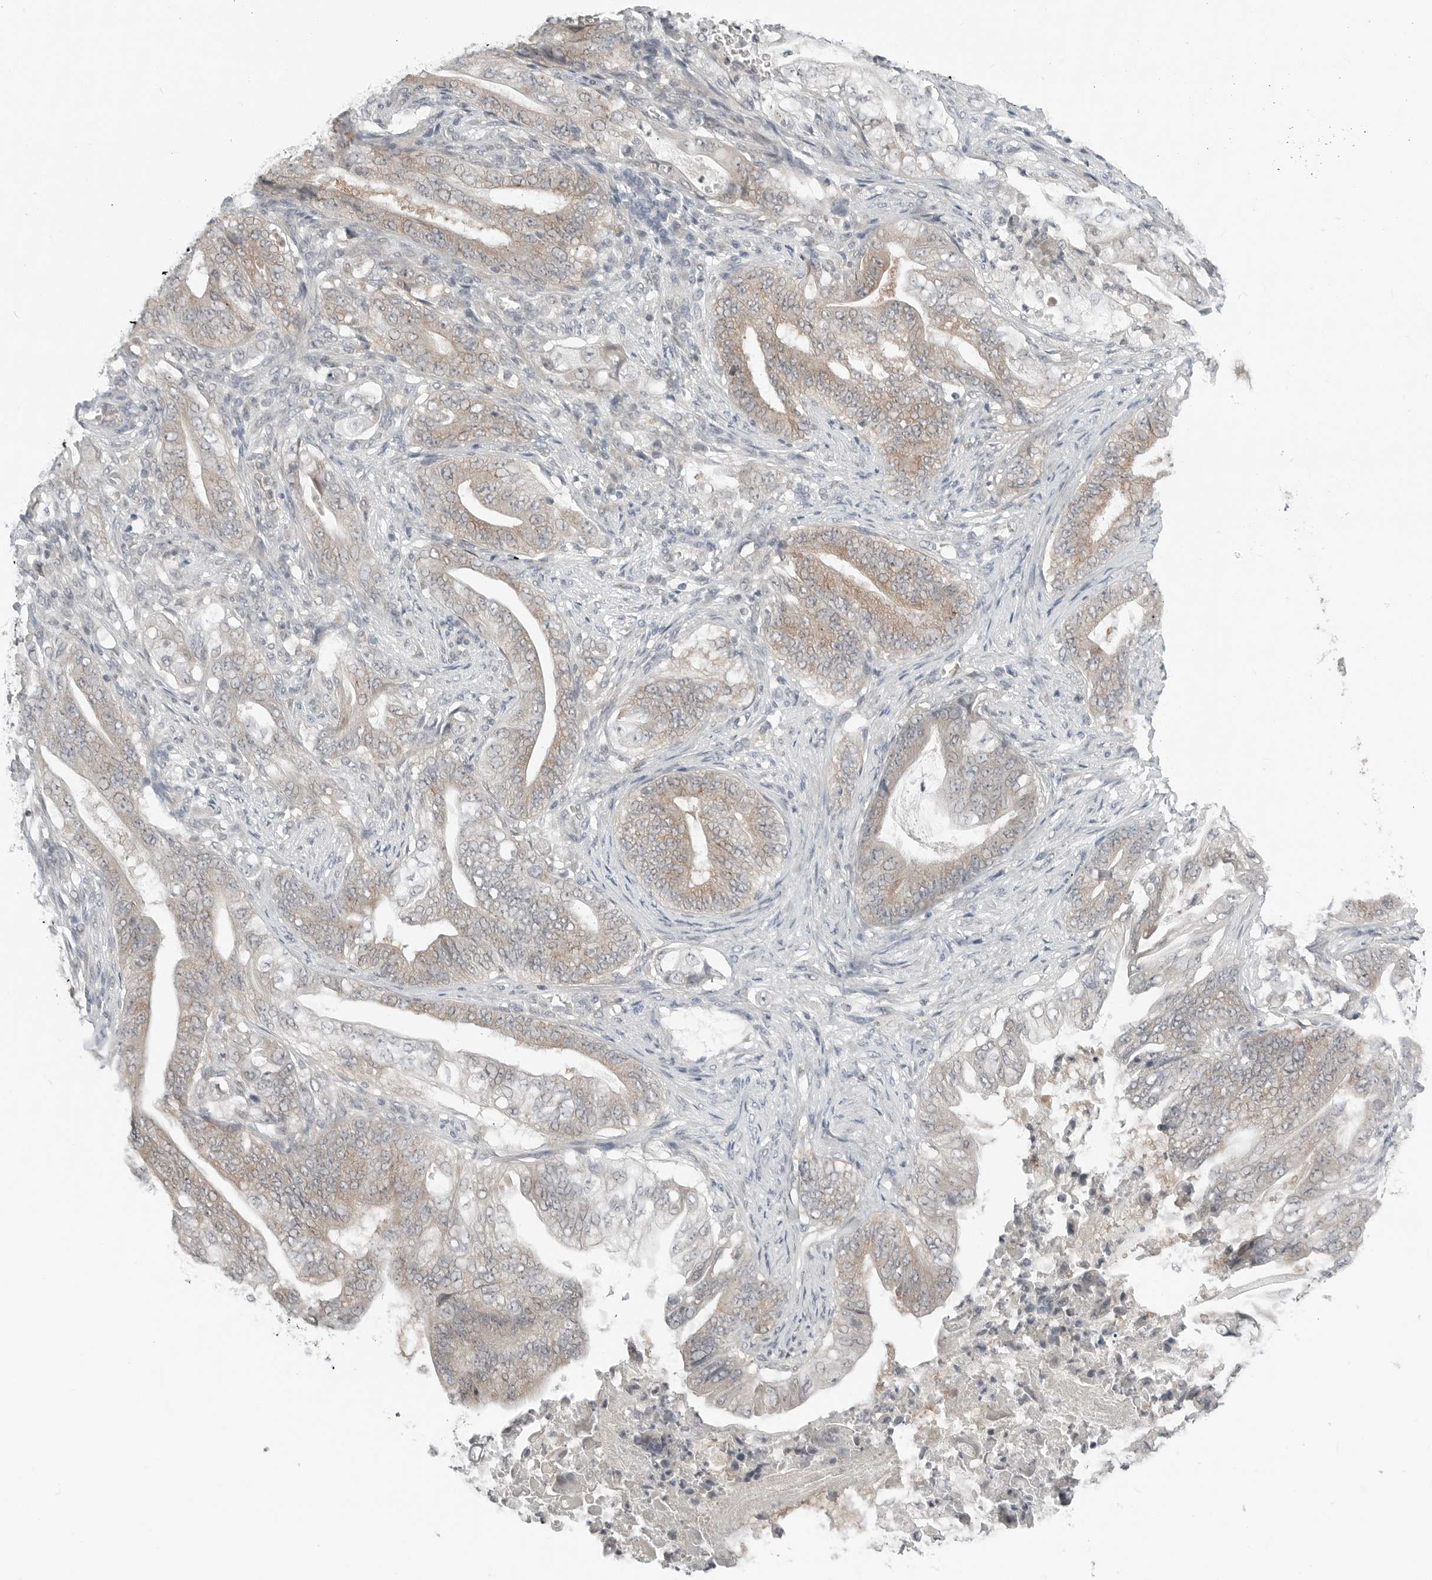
{"staining": {"intensity": "weak", "quantity": "25%-75%", "location": "cytoplasmic/membranous"}, "tissue": "stomach cancer", "cell_type": "Tumor cells", "image_type": "cancer", "snomed": [{"axis": "morphology", "description": "Adenocarcinoma, NOS"}, {"axis": "topography", "description": "Stomach"}], "caption": "High-power microscopy captured an IHC micrograph of stomach adenocarcinoma, revealing weak cytoplasmic/membranous positivity in approximately 25%-75% of tumor cells.", "gene": "FCRLB", "patient": {"sex": "female", "age": 73}}